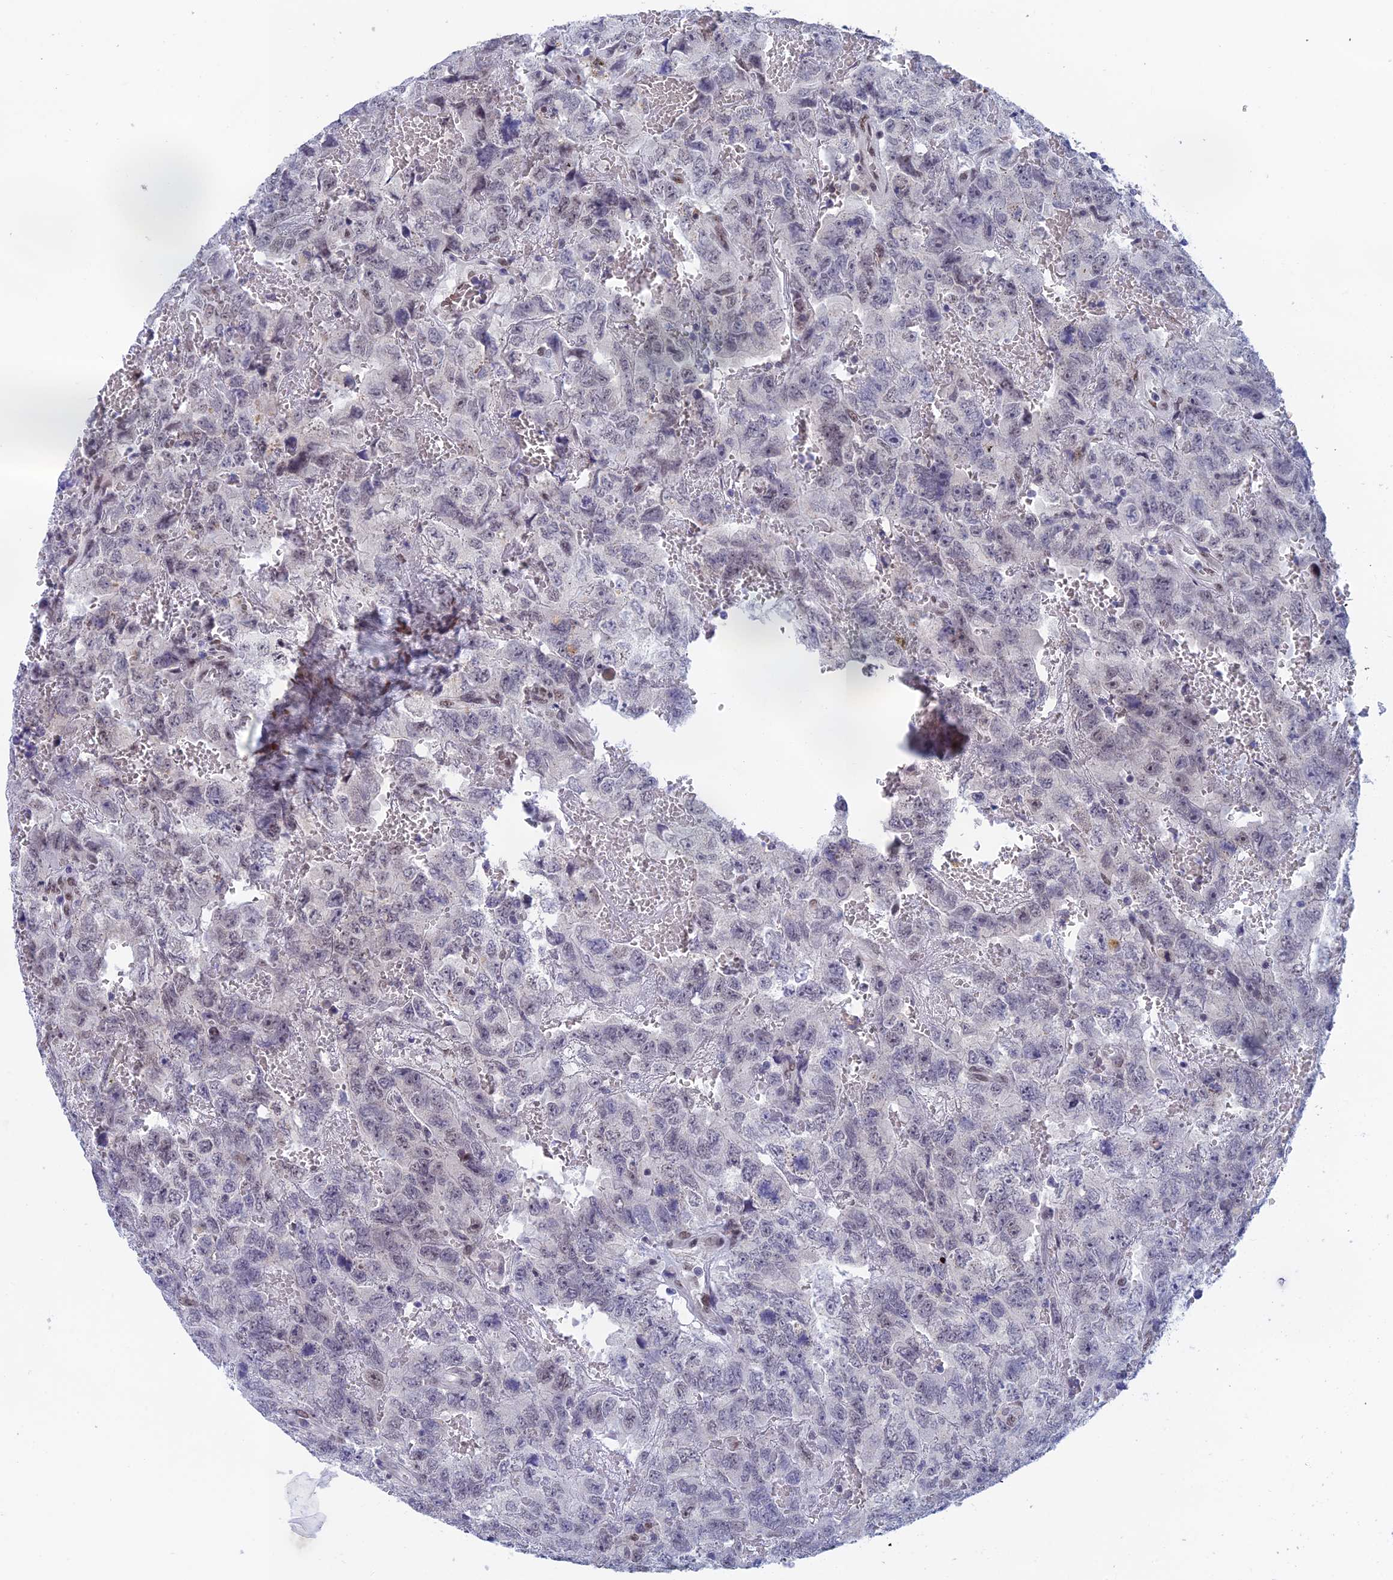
{"staining": {"intensity": "weak", "quantity": "<25%", "location": "nuclear"}, "tissue": "testis cancer", "cell_type": "Tumor cells", "image_type": "cancer", "snomed": [{"axis": "morphology", "description": "Carcinoma, Embryonal, NOS"}, {"axis": "topography", "description": "Testis"}], "caption": "Testis embryonal carcinoma was stained to show a protein in brown. There is no significant staining in tumor cells.", "gene": "NABP2", "patient": {"sex": "male", "age": 45}}